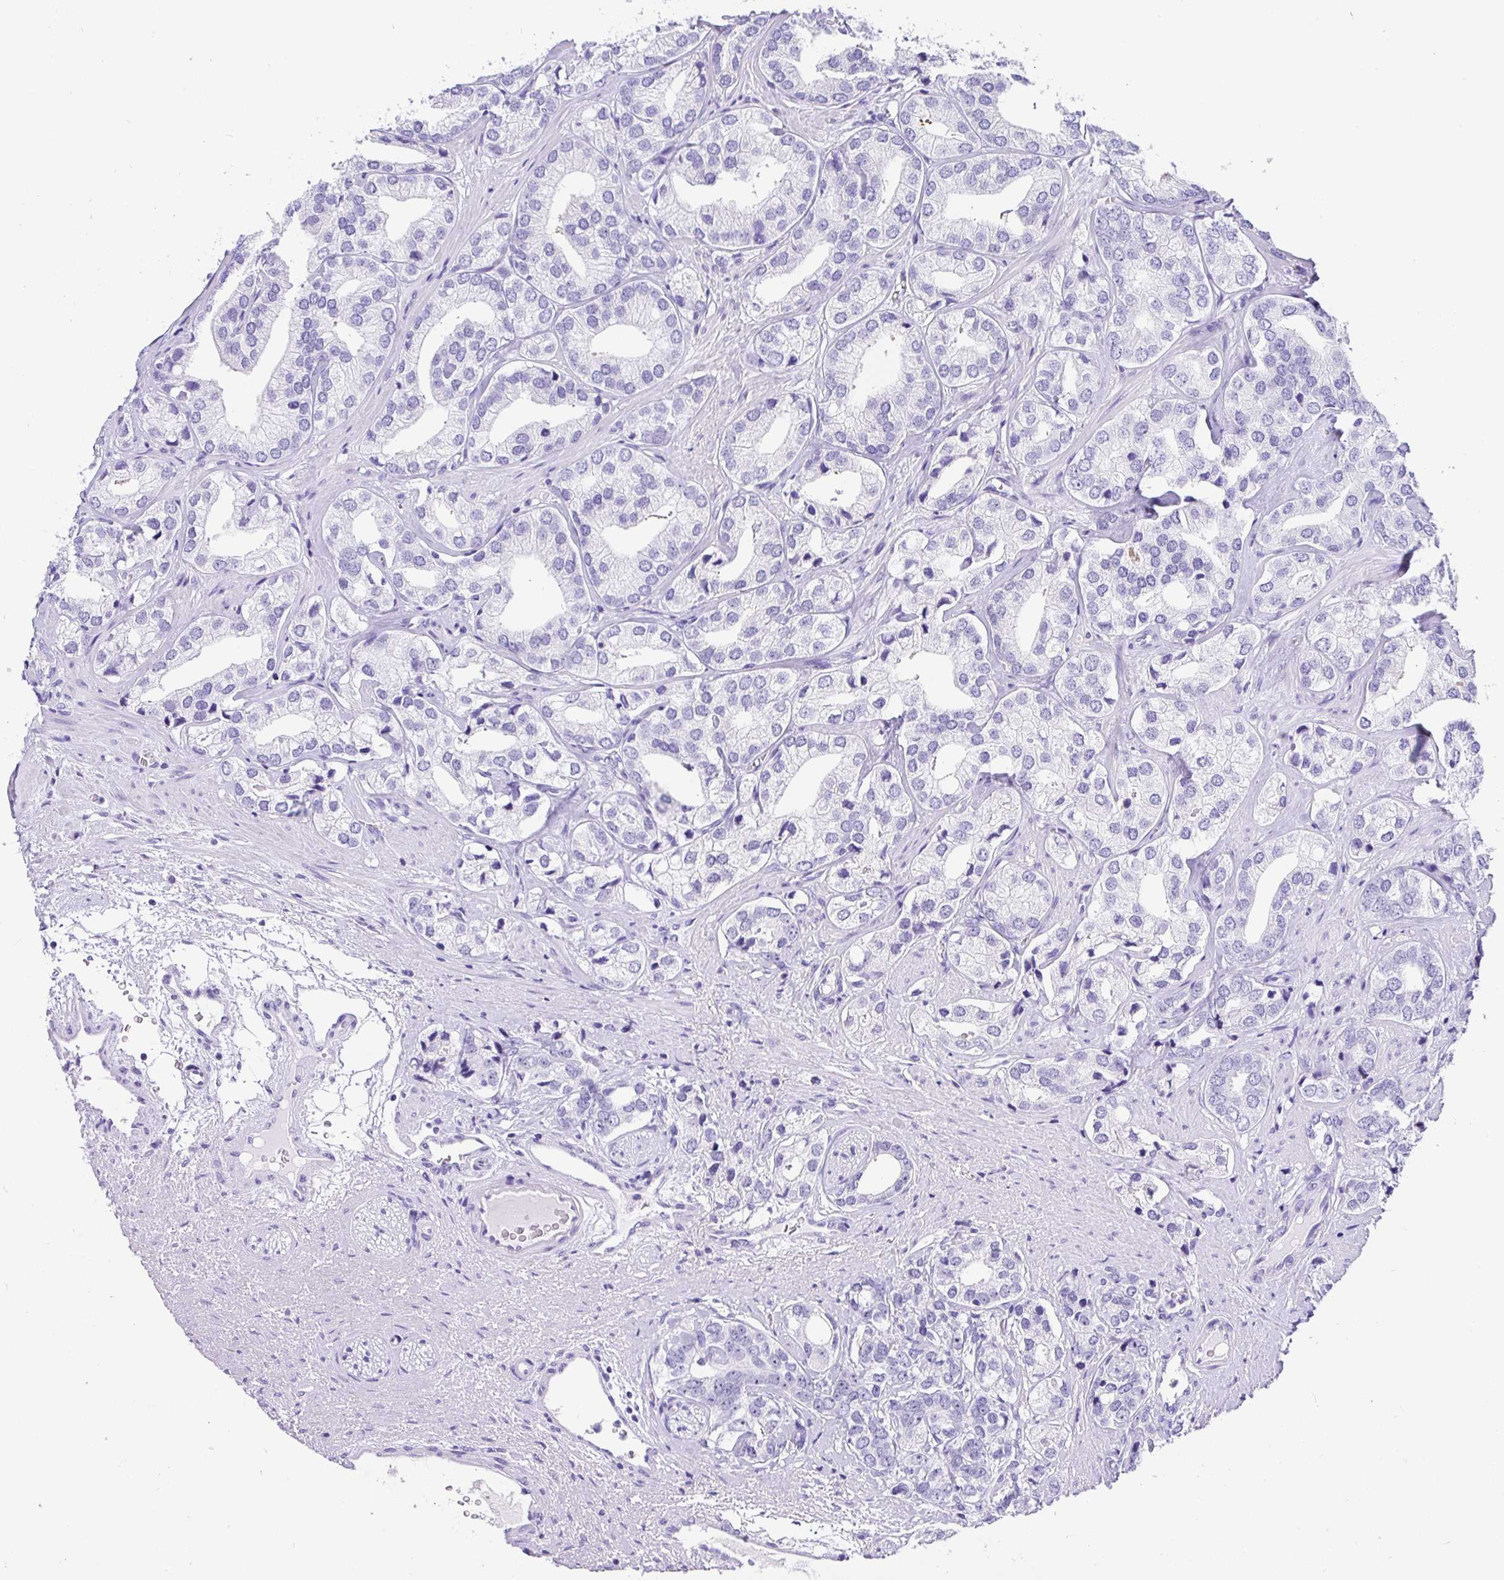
{"staining": {"intensity": "negative", "quantity": "none", "location": "none"}, "tissue": "prostate cancer", "cell_type": "Tumor cells", "image_type": "cancer", "snomed": [{"axis": "morphology", "description": "Adenocarcinoma, High grade"}, {"axis": "topography", "description": "Prostate"}], "caption": "High power microscopy micrograph of an IHC micrograph of prostate high-grade adenocarcinoma, revealing no significant expression in tumor cells. Nuclei are stained in blue.", "gene": "PRAMEF19", "patient": {"sex": "male", "age": 58}}